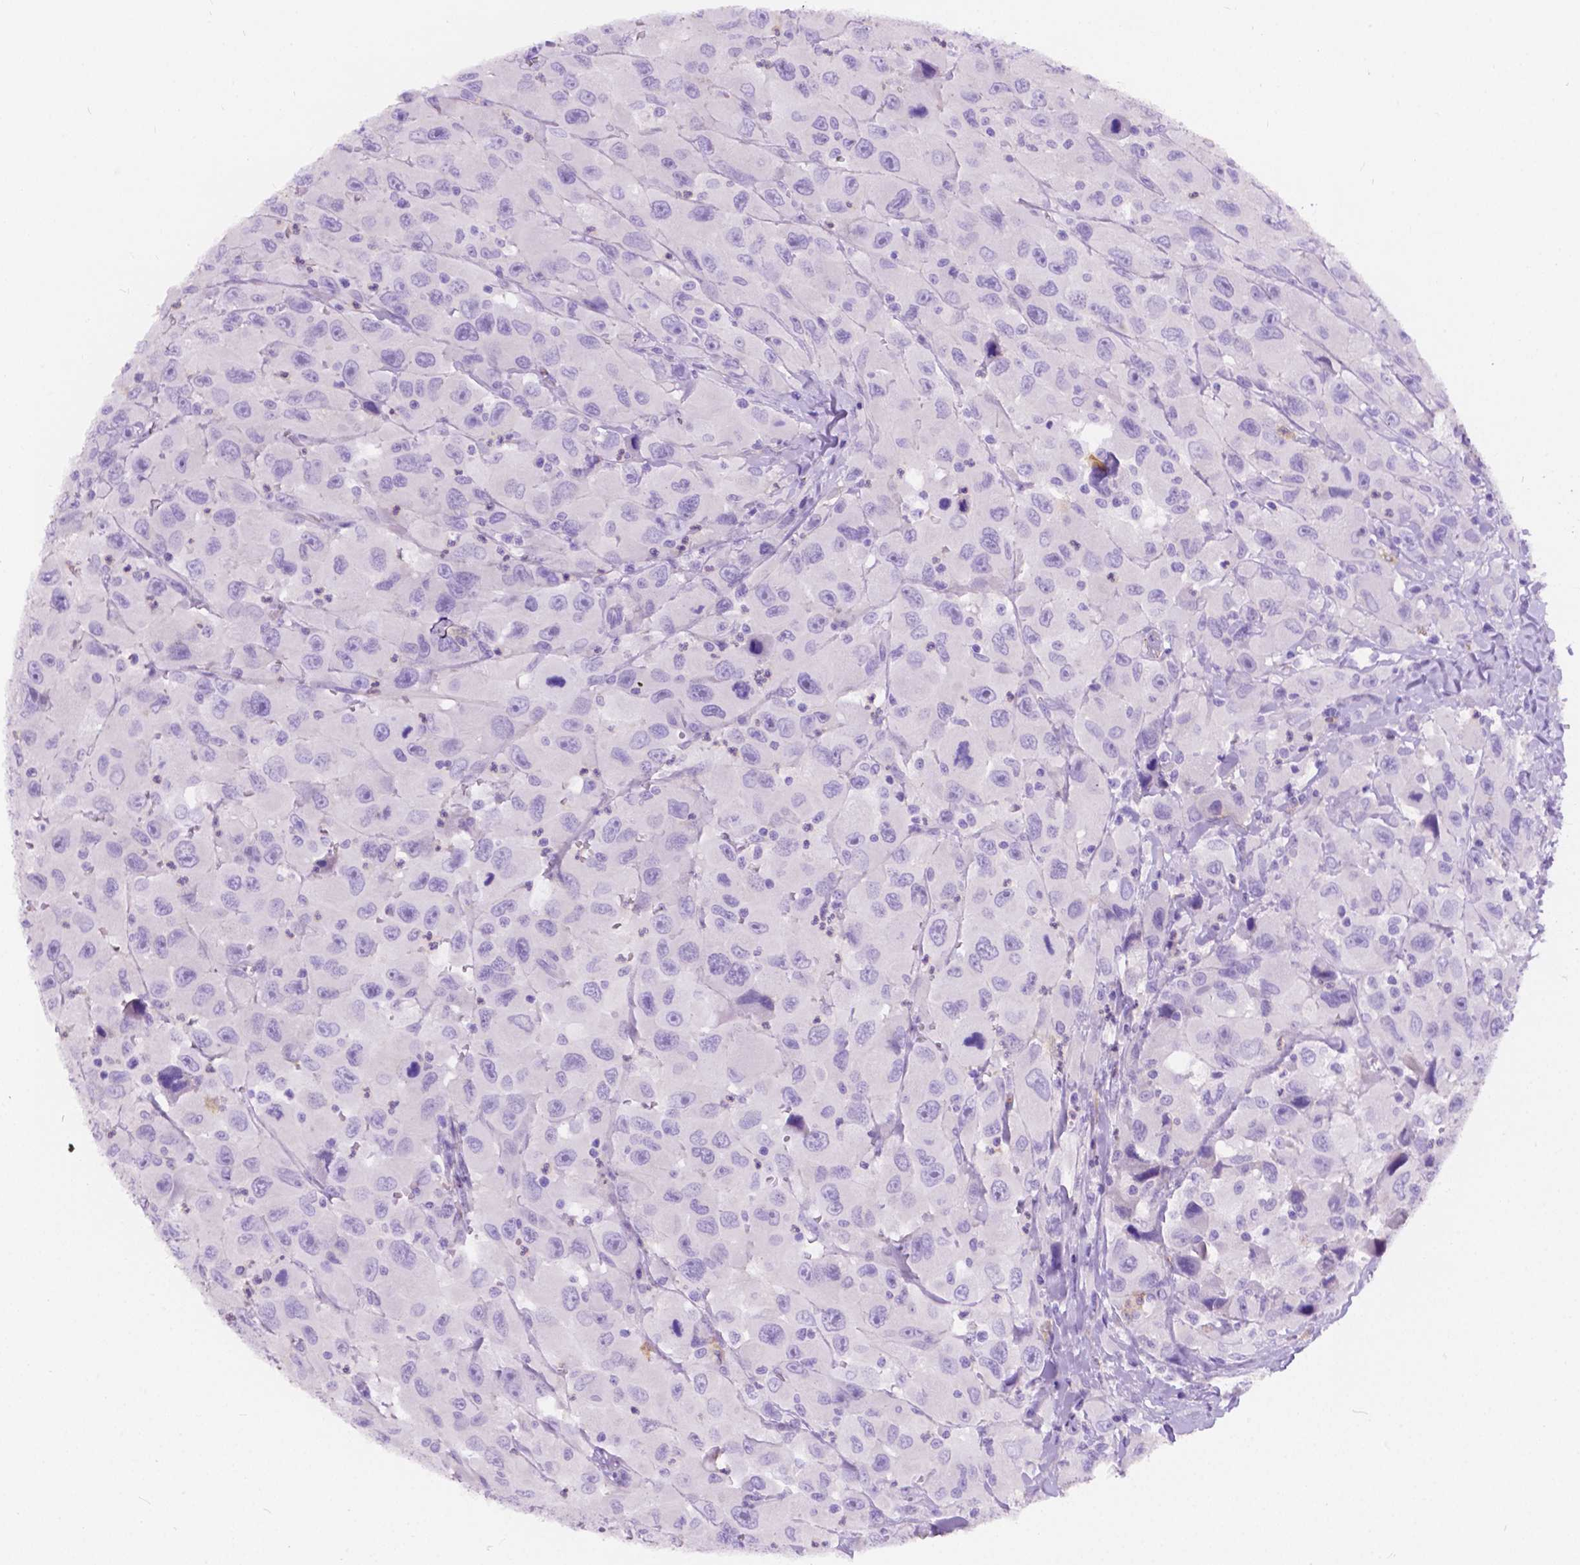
{"staining": {"intensity": "negative", "quantity": "none", "location": "none"}, "tissue": "head and neck cancer", "cell_type": "Tumor cells", "image_type": "cancer", "snomed": [{"axis": "morphology", "description": "Squamous cell carcinoma, NOS"}, {"axis": "morphology", "description": "Squamous cell carcinoma, metastatic, NOS"}, {"axis": "topography", "description": "Oral tissue"}, {"axis": "topography", "description": "Head-Neck"}], "caption": "This is an immunohistochemistry image of head and neck squamous cell carcinoma. There is no positivity in tumor cells.", "gene": "GNAO1", "patient": {"sex": "female", "age": 85}}